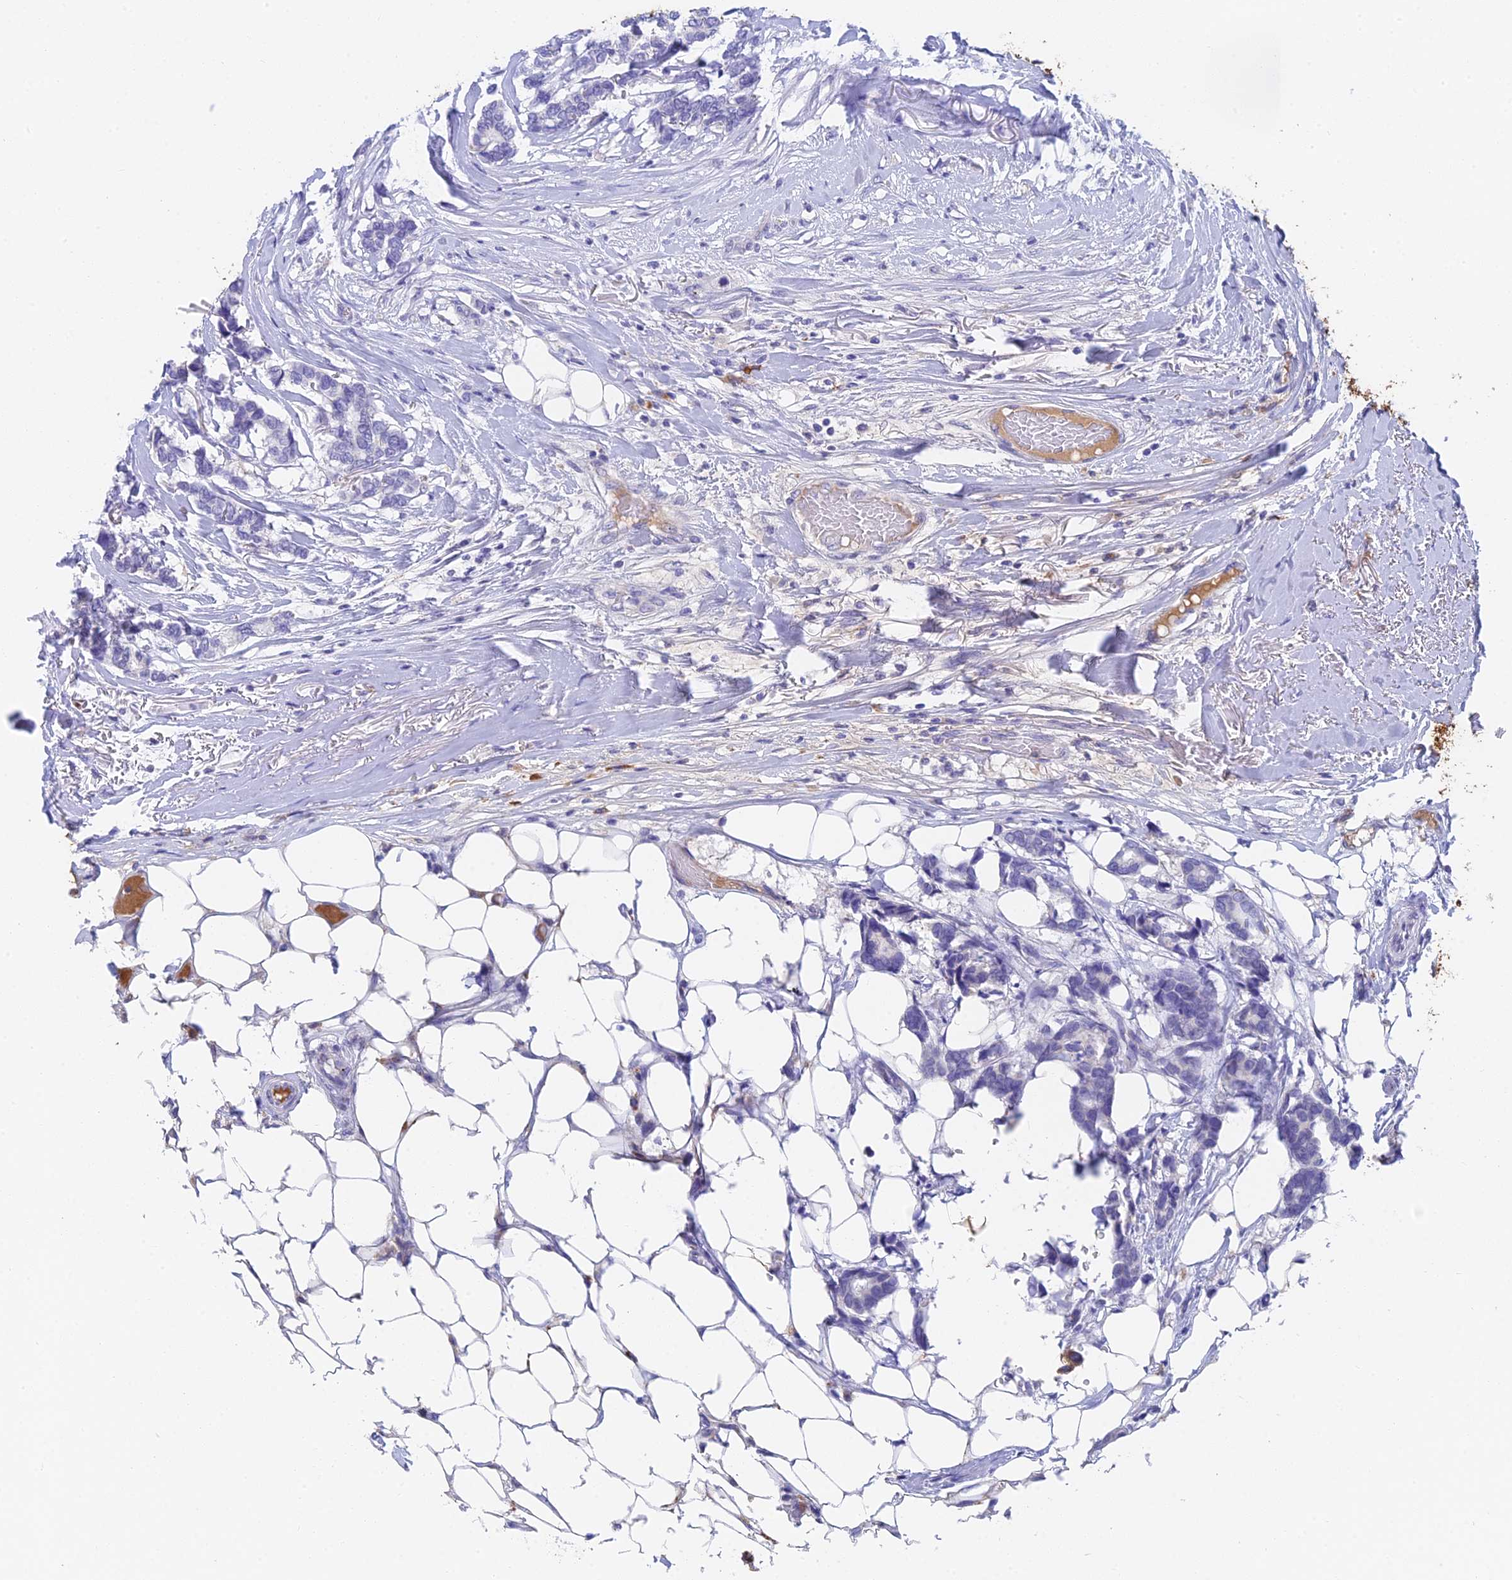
{"staining": {"intensity": "negative", "quantity": "none", "location": "none"}, "tissue": "breast cancer", "cell_type": "Tumor cells", "image_type": "cancer", "snomed": [{"axis": "morphology", "description": "Duct carcinoma"}, {"axis": "topography", "description": "Breast"}], "caption": "A photomicrograph of breast cancer stained for a protein demonstrates no brown staining in tumor cells. (DAB (3,3'-diaminobenzidine) immunohistochemistry (IHC), high magnification).", "gene": "ADAMTS13", "patient": {"sex": "female", "age": 87}}